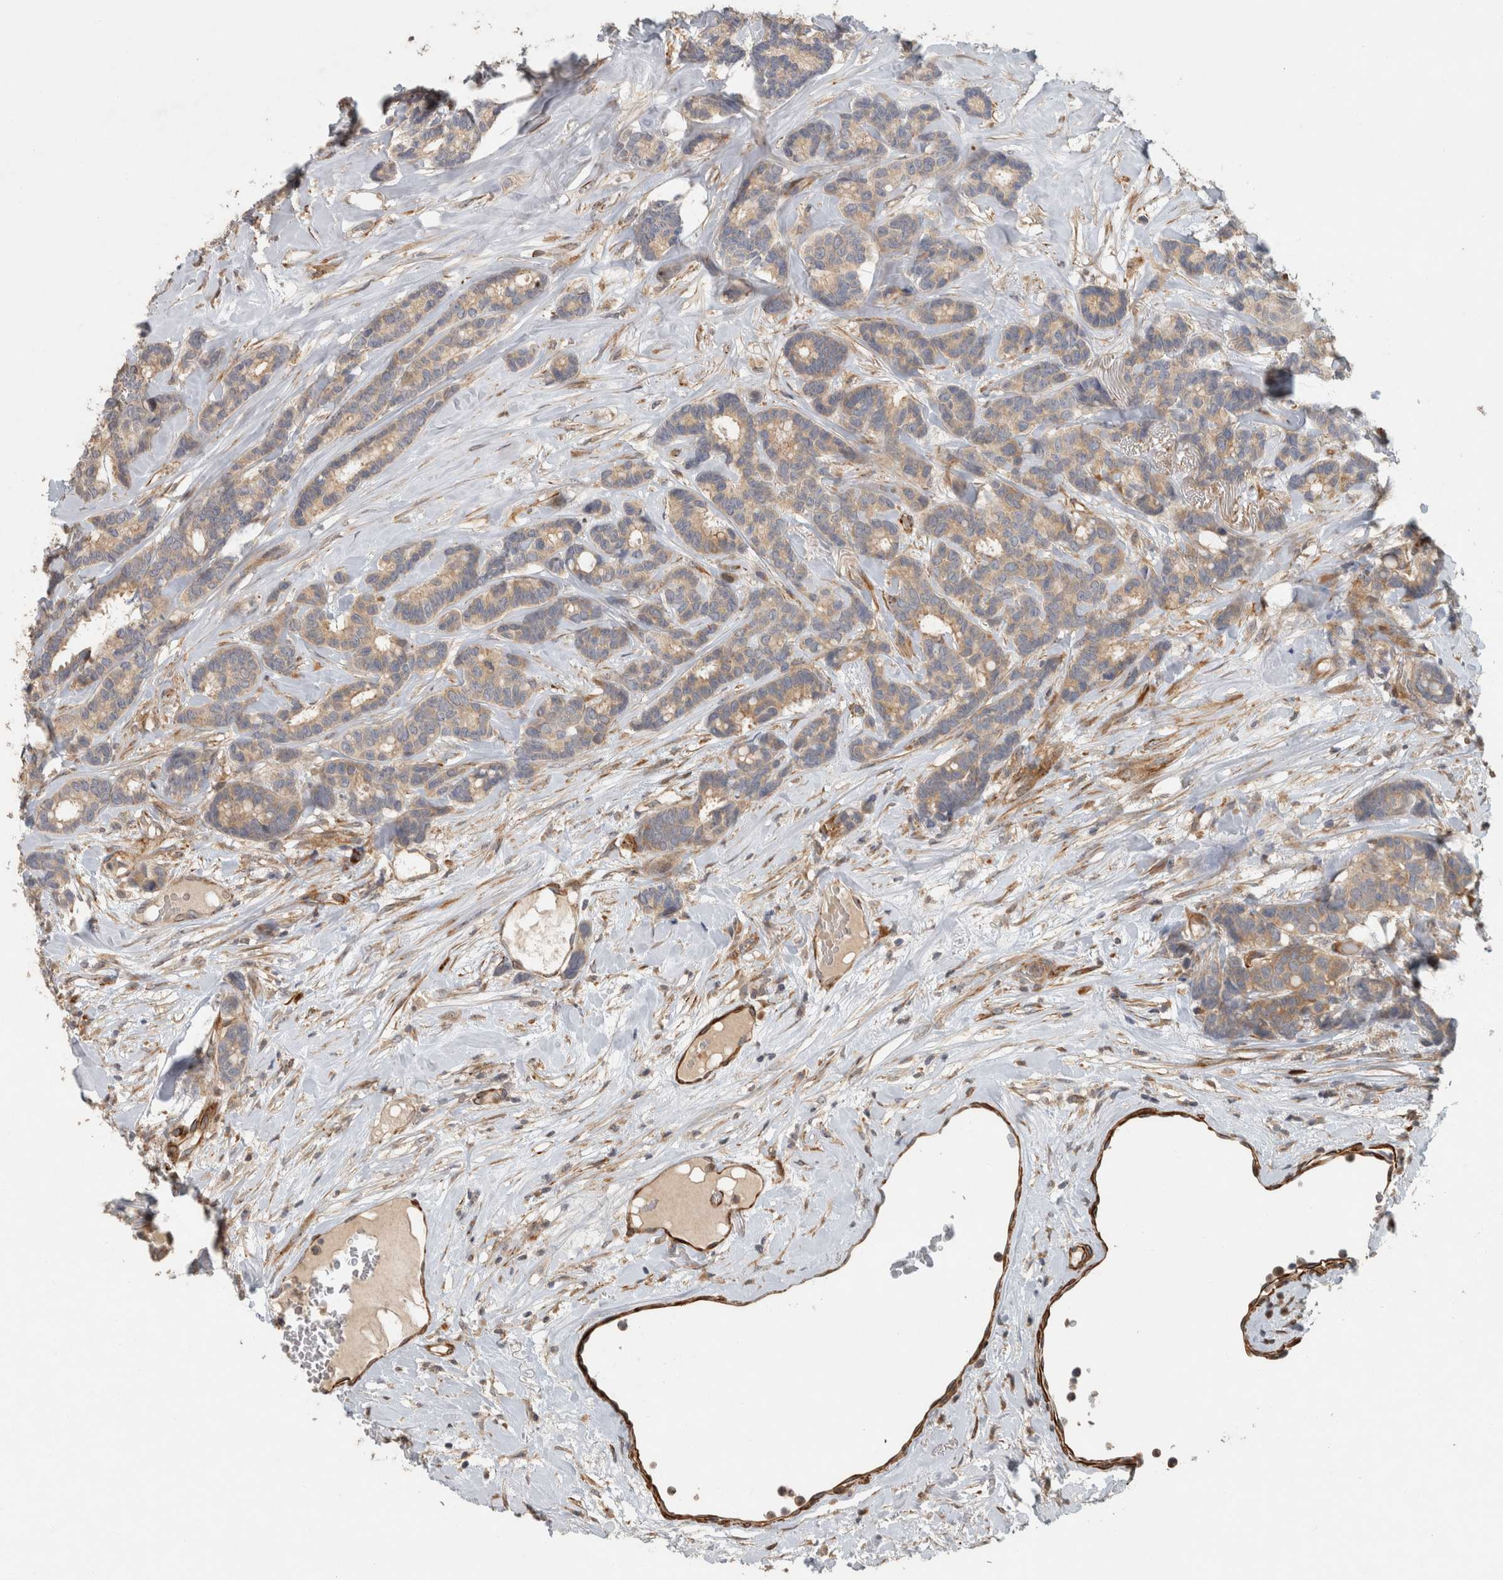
{"staining": {"intensity": "weak", "quantity": ">75%", "location": "cytoplasmic/membranous"}, "tissue": "breast cancer", "cell_type": "Tumor cells", "image_type": "cancer", "snomed": [{"axis": "morphology", "description": "Duct carcinoma"}, {"axis": "topography", "description": "Breast"}], "caption": "This is an image of IHC staining of breast infiltrating ductal carcinoma, which shows weak positivity in the cytoplasmic/membranous of tumor cells.", "gene": "SIPA1L2", "patient": {"sex": "female", "age": 87}}